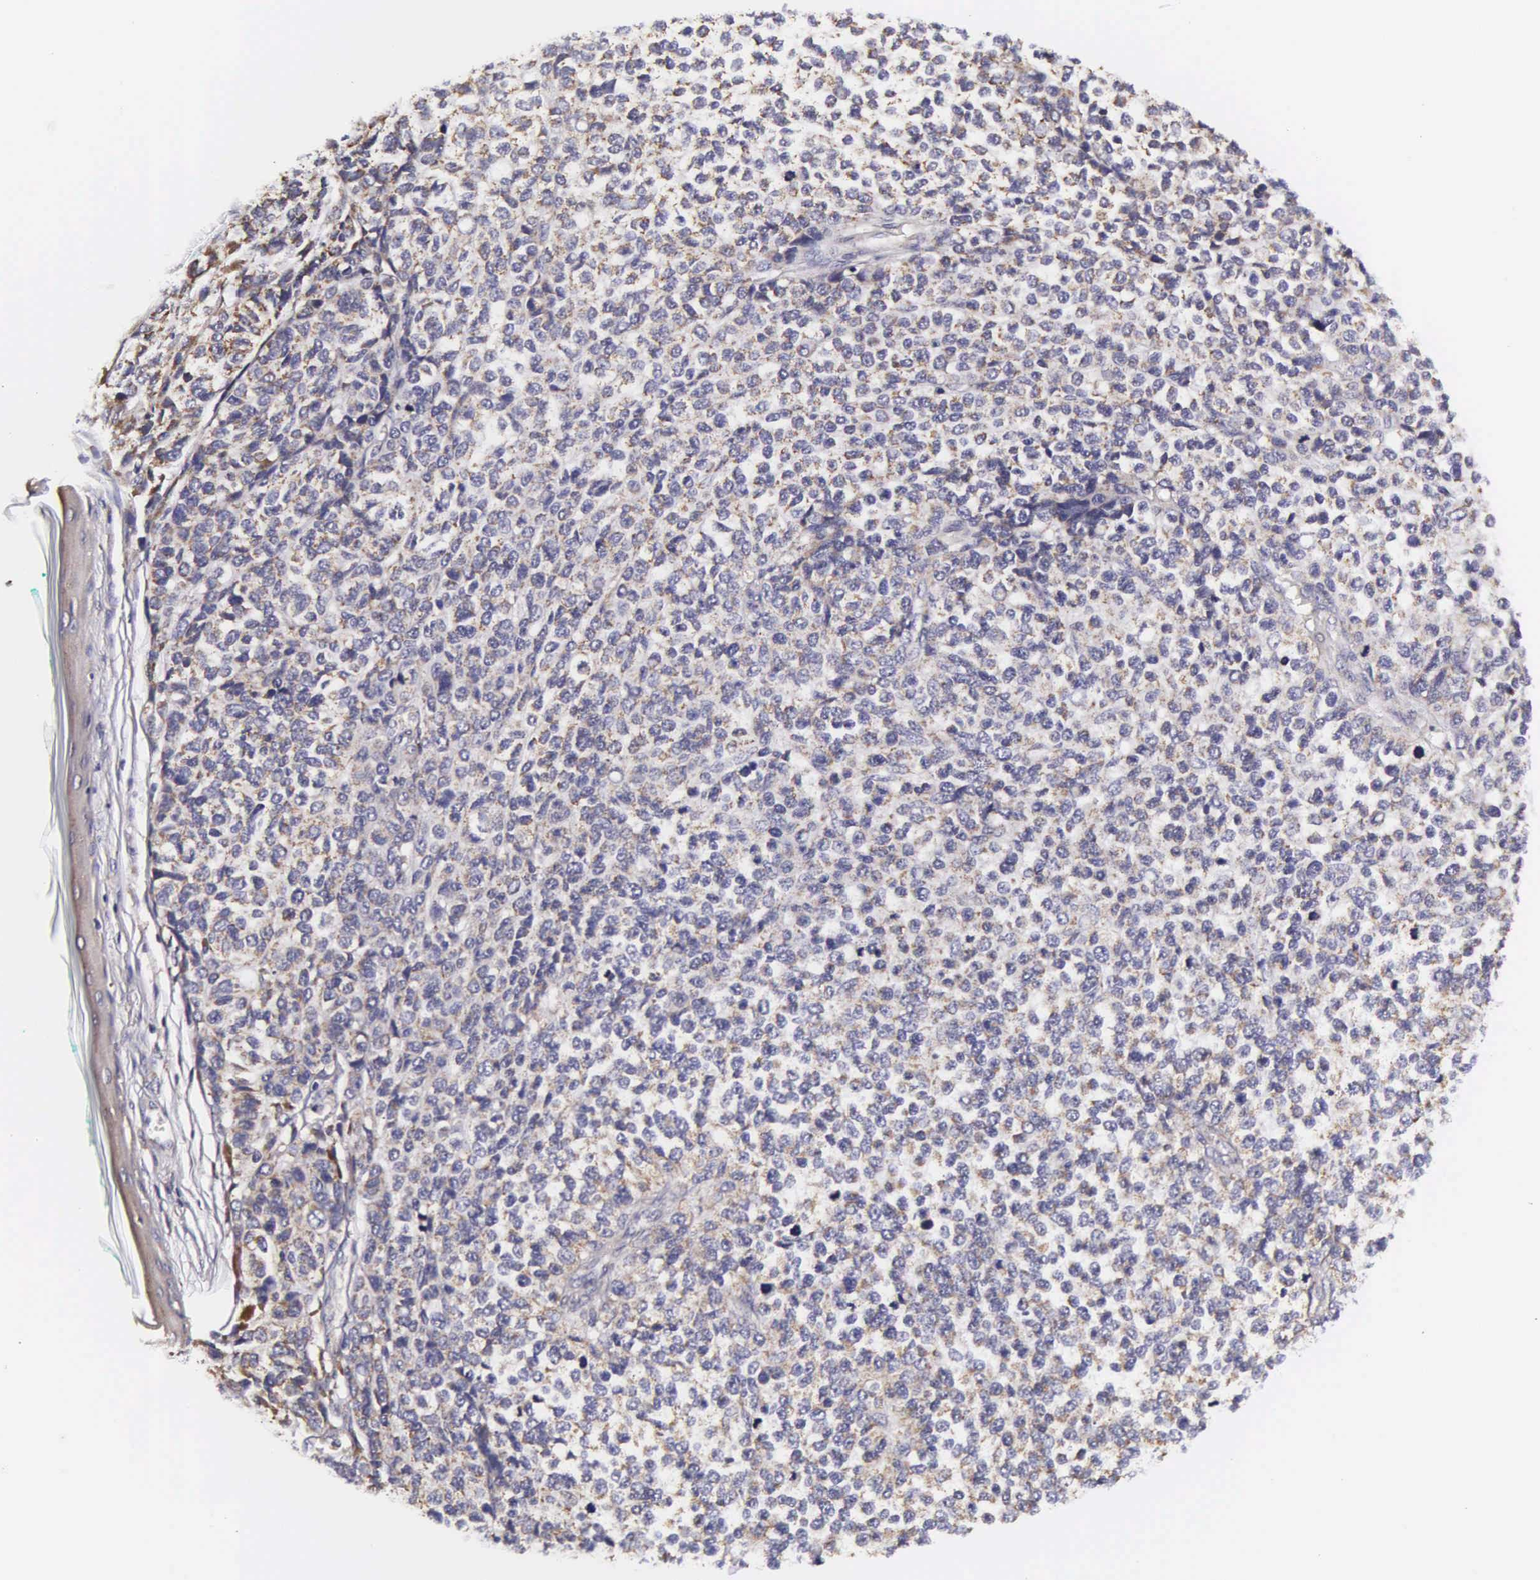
{"staining": {"intensity": "negative", "quantity": "none", "location": "none"}, "tissue": "melanoma", "cell_type": "Tumor cells", "image_type": "cancer", "snomed": [{"axis": "morphology", "description": "Malignant melanoma, NOS"}, {"axis": "topography", "description": "Skin"}], "caption": "The IHC photomicrograph has no significant positivity in tumor cells of malignant melanoma tissue. (Immunohistochemistry (ihc), brightfield microscopy, high magnification).", "gene": "PSMA3", "patient": {"sex": "female", "age": 85}}